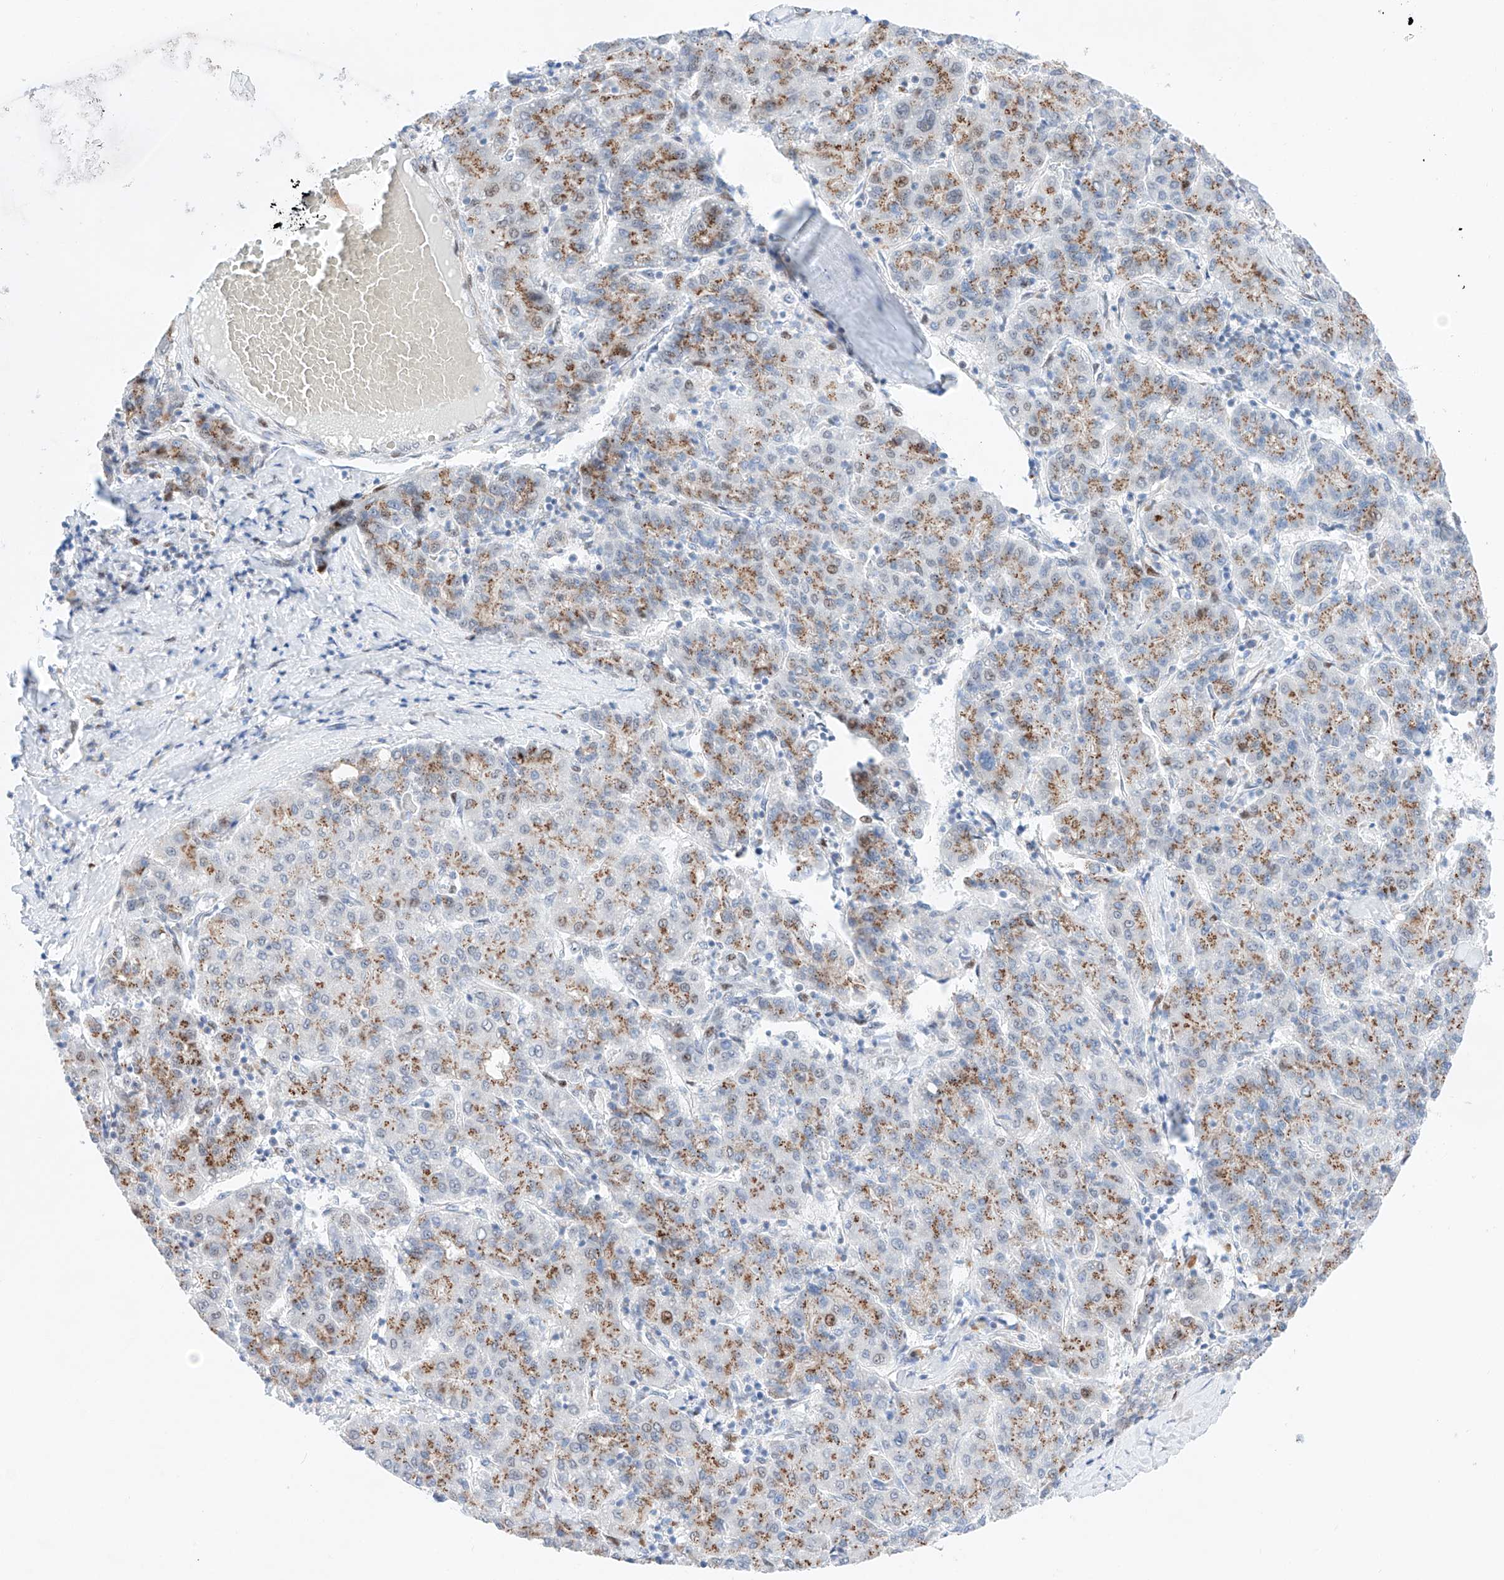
{"staining": {"intensity": "moderate", "quantity": ">75%", "location": "cytoplasmic/membranous"}, "tissue": "liver cancer", "cell_type": "Tumor cells", "image_type": "cancer", "snomed": [{"axis": "morphology", "description": "Carcinoma, Hepatocellular, NOS"}, {"axis": "topography", "description": "Liver"}], "caption": "Protein staining reveals moderate cytoplasmic/membranous expression in approximately >75% of tumor cells in liver hepatocellular carcinoma.", "gene": "NT5C3B", "patient": {"sex": "male", "age": 65}}